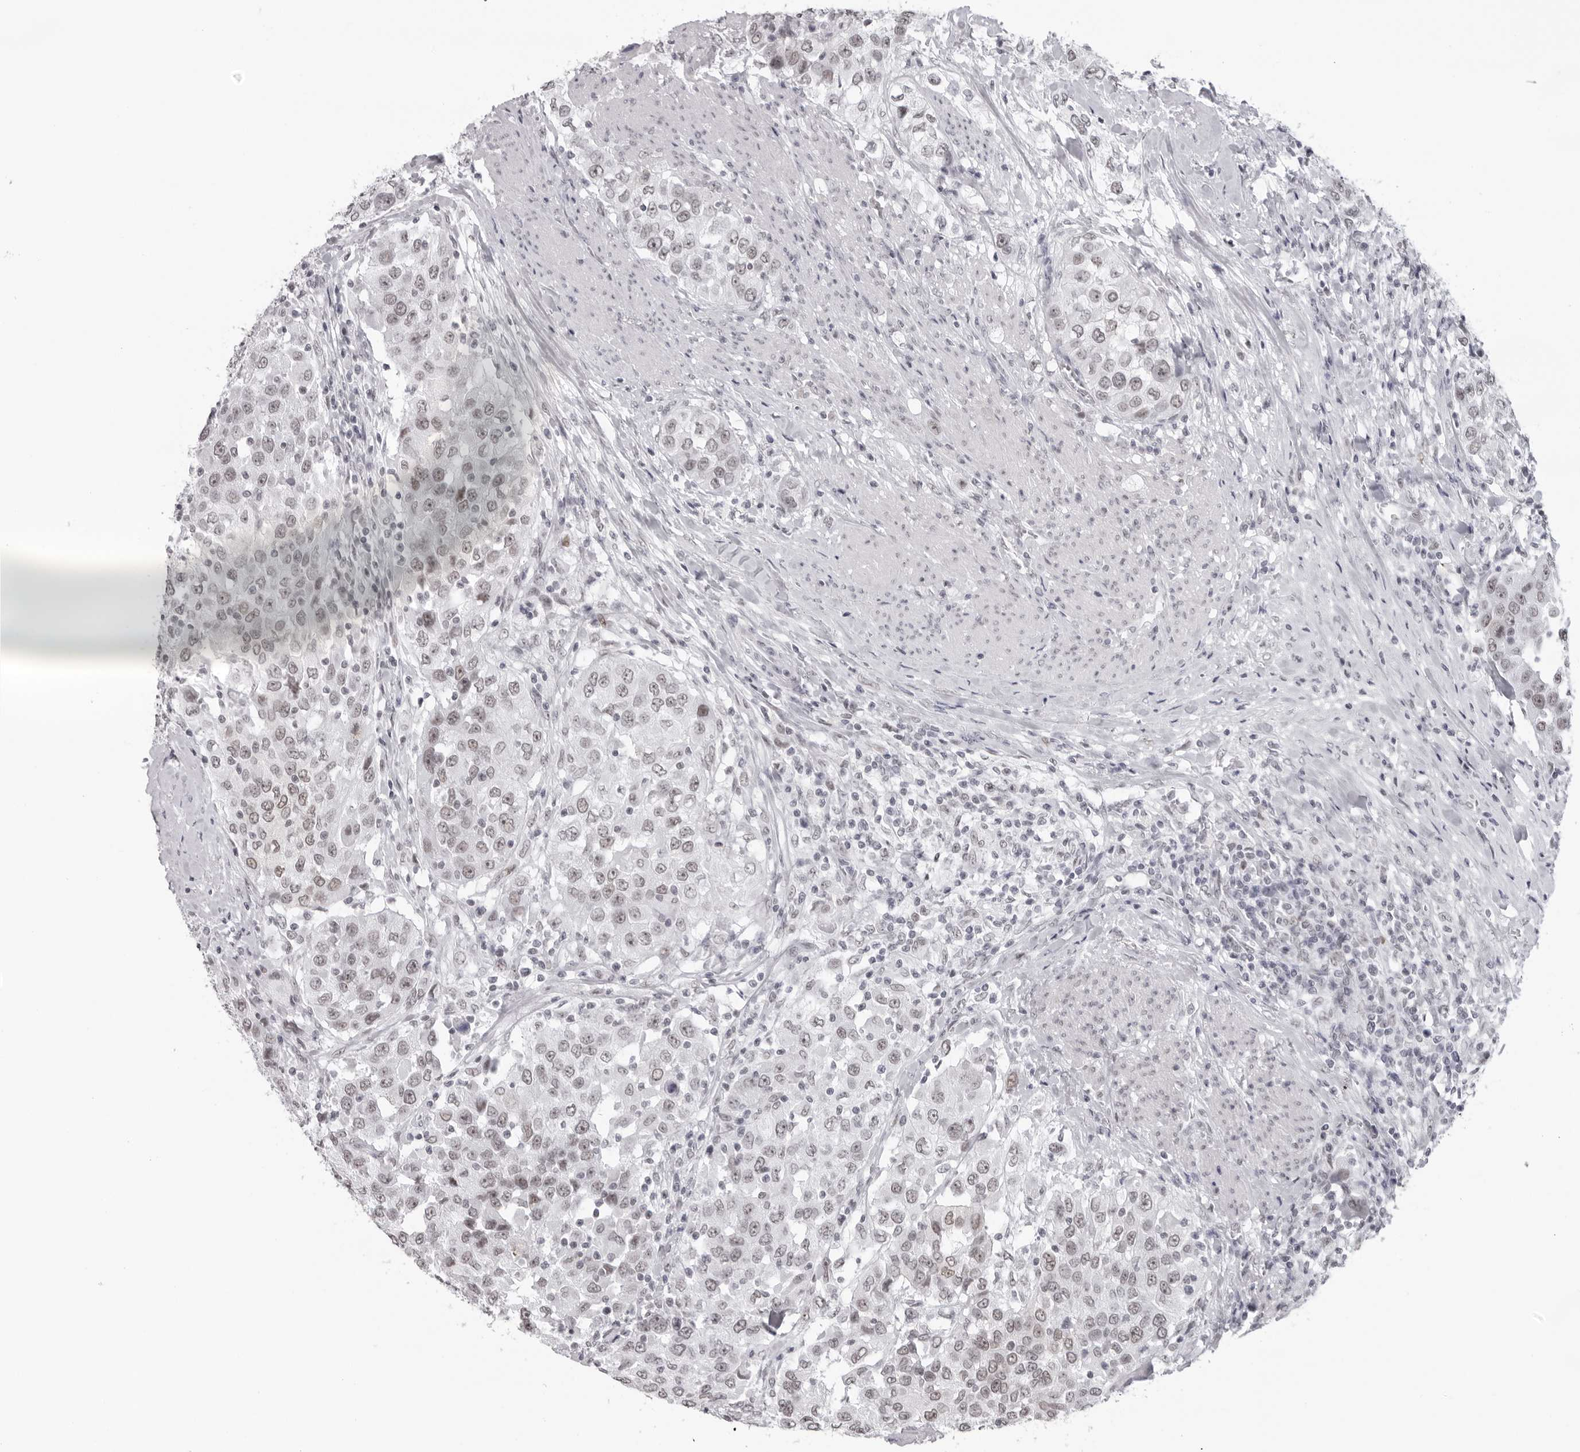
{"staining": {"intensity": "weak", "quantity": ">75%", "location": "nuclear"}, "tissue": "urothelial cancer", "cell_type": "Tumor cells", "image_type": "cancer", "snomed": [{"axis": "morphology", "description": "Urothelial carcinoma, High grade"}, {"axis": "topography", "description": "Urinary bladder"}], "caption": "Protein analysis of urothelial carcinoma (high-grade) tissue exhibits weak nuclear expression in approximately >75% of tumor cells. (brown staining indicates protein expression, while blue staining denotes nuclei).", "gene": "ESPN", "patient": {"sex": "female", "age": 80}}